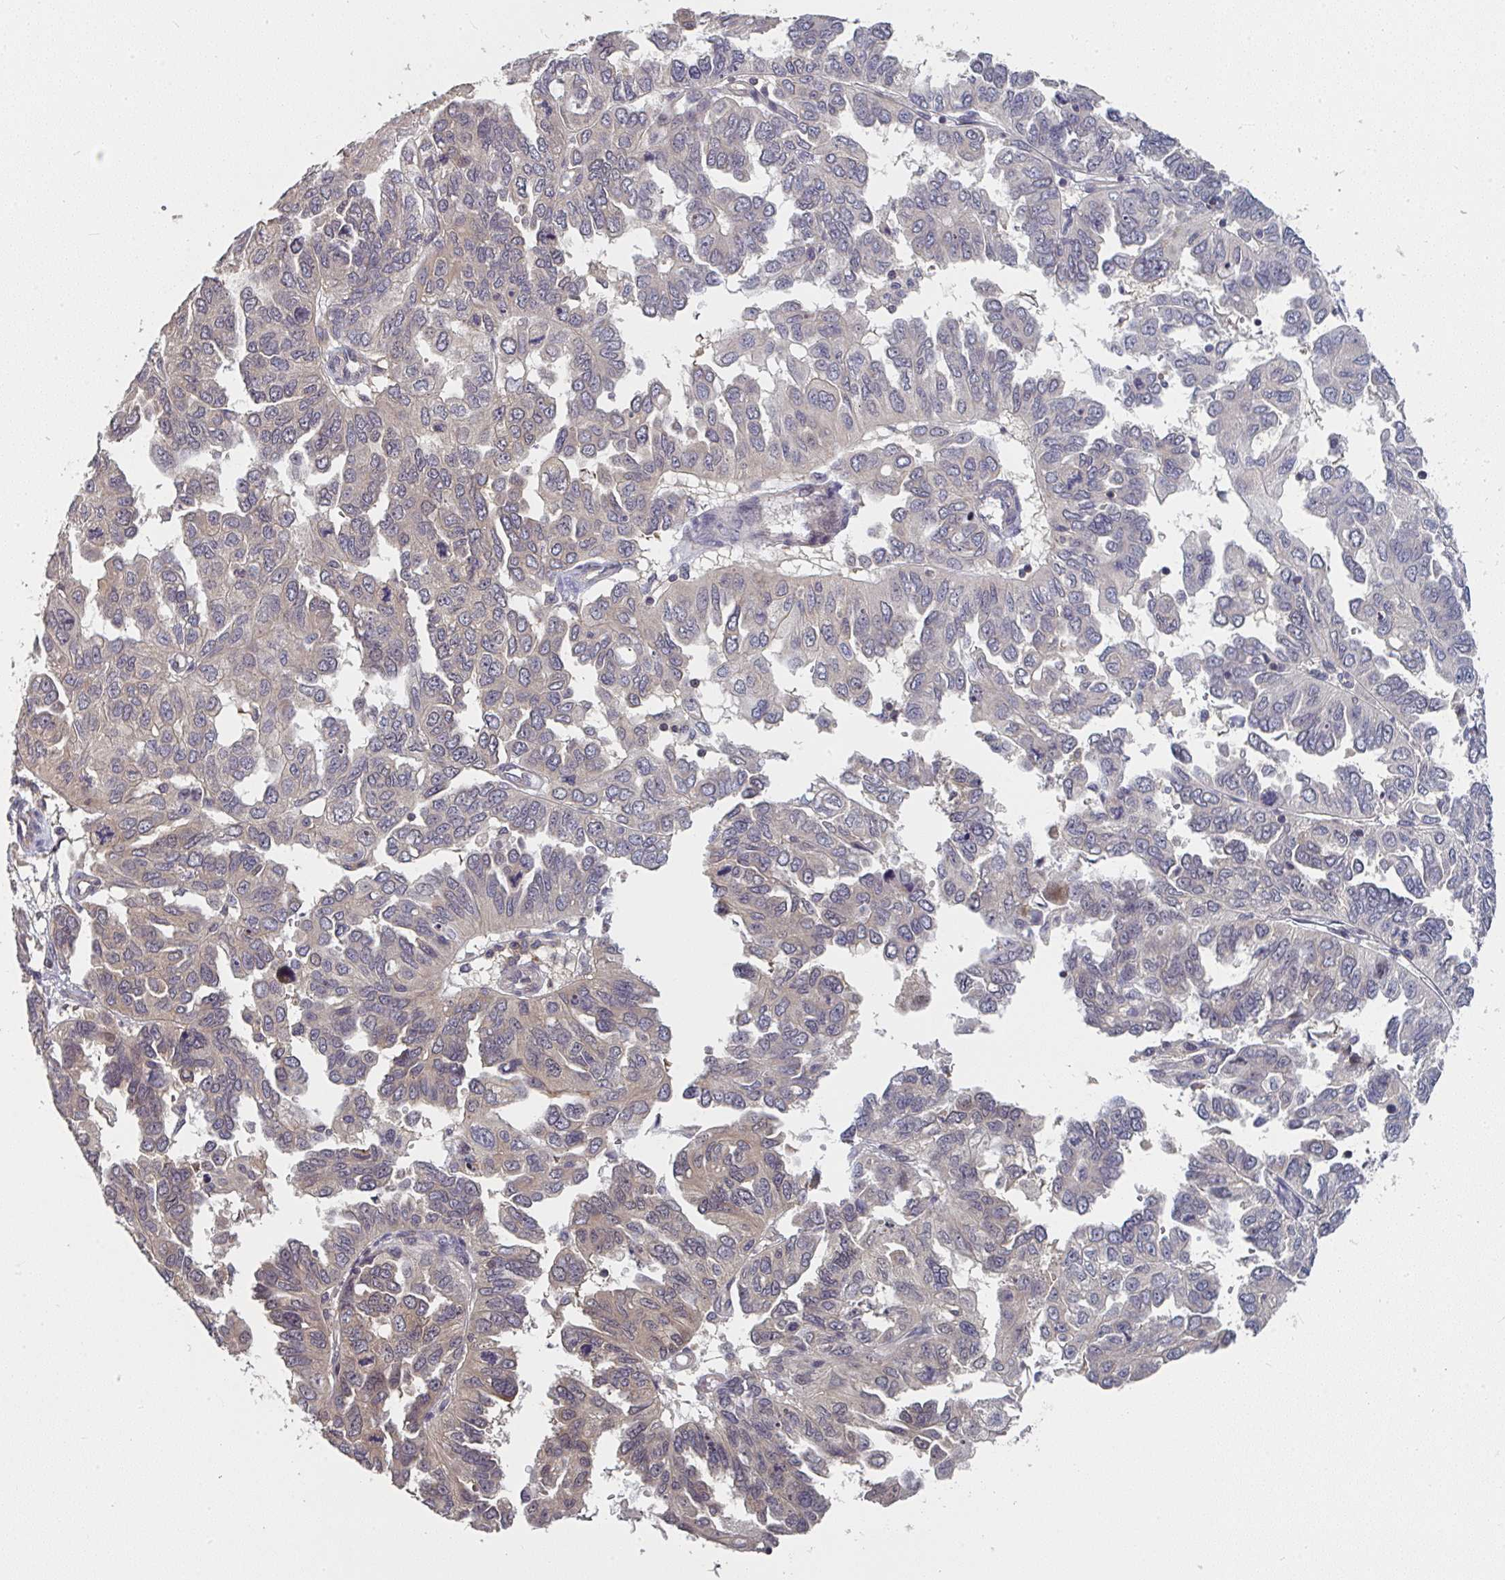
{"staining": {"intensity": "weak", "quantity": "<25%", "location": "cytoplasmic/membranous"}, "tissue": "ovarian cancer", "cell_type": "Tumor cells", "image_type": "cancer", "snomed": [{"axis": "morphology", "description": "Cystadenocarcinoma, serous, NOS"}, {"axis": "topography", "description": "Ovary"}], "caption": "Human ovarian serous cystadenocarcinoma stained for a protein using immunohistochemistry reveals no staining in tumor cells.", "gene": "RANGRF", "patient": {"sex": "female", "age": 53}}